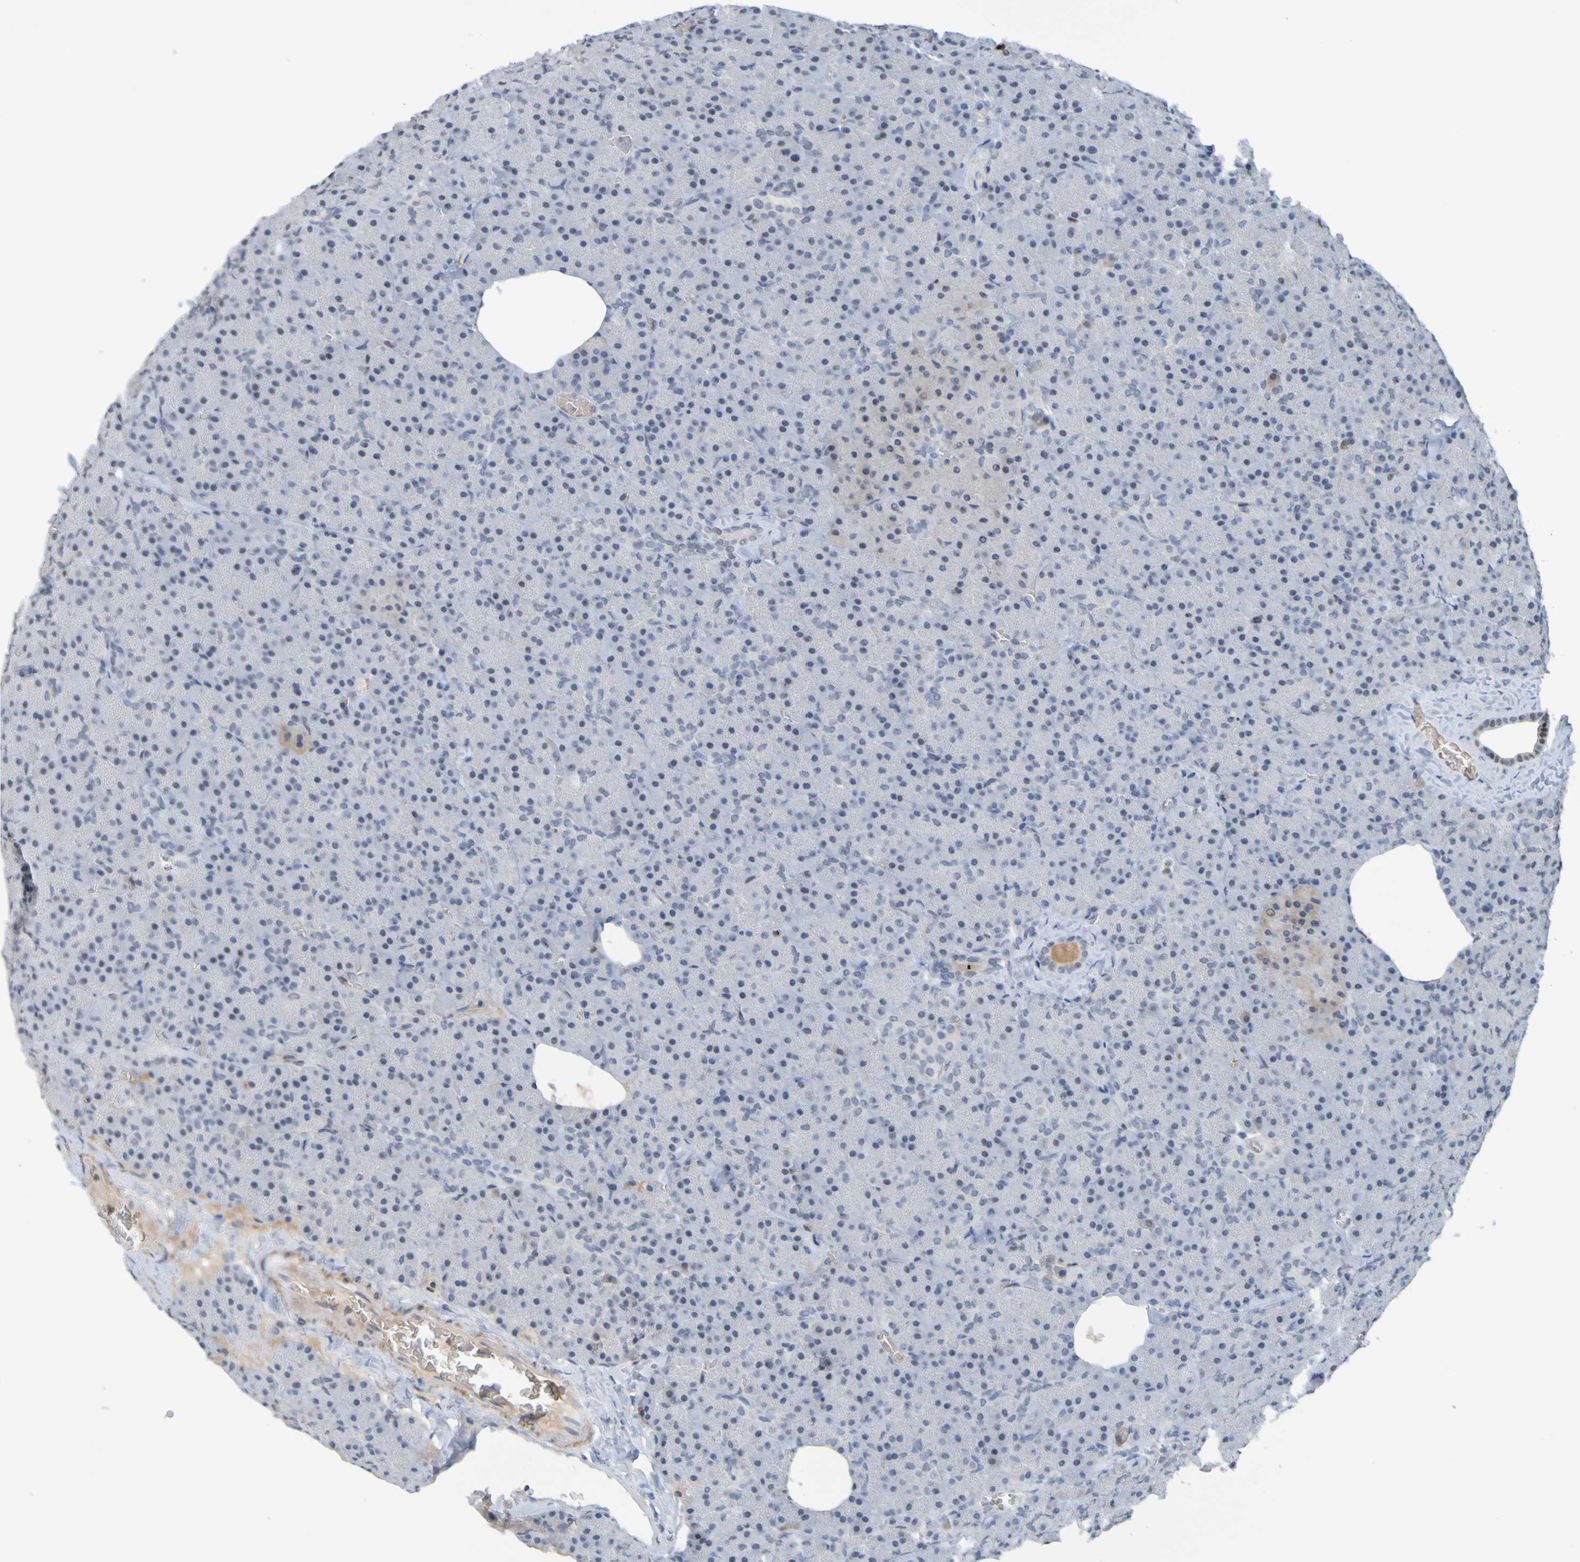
{"staining": {"intensity": "negative", "quantity": "none", "location": "none"}, "tissue": "pancreas", "cell_type": "Exocrine glandular cells", "image_type": "normal", "snomed": [{"axis": "morphology", "description": "Normal tissue, NOS"}, {"axis": "topography", "description": "Pancreas"}], "caption": "Immunohistochemistry (IHC) micrograph of benign pancreas: pancreas stained with DAB shows no significant protein positivity in exocrine glandular cells.", "gene": "USP36", "patient": {"sex": "female", "age": 35}}